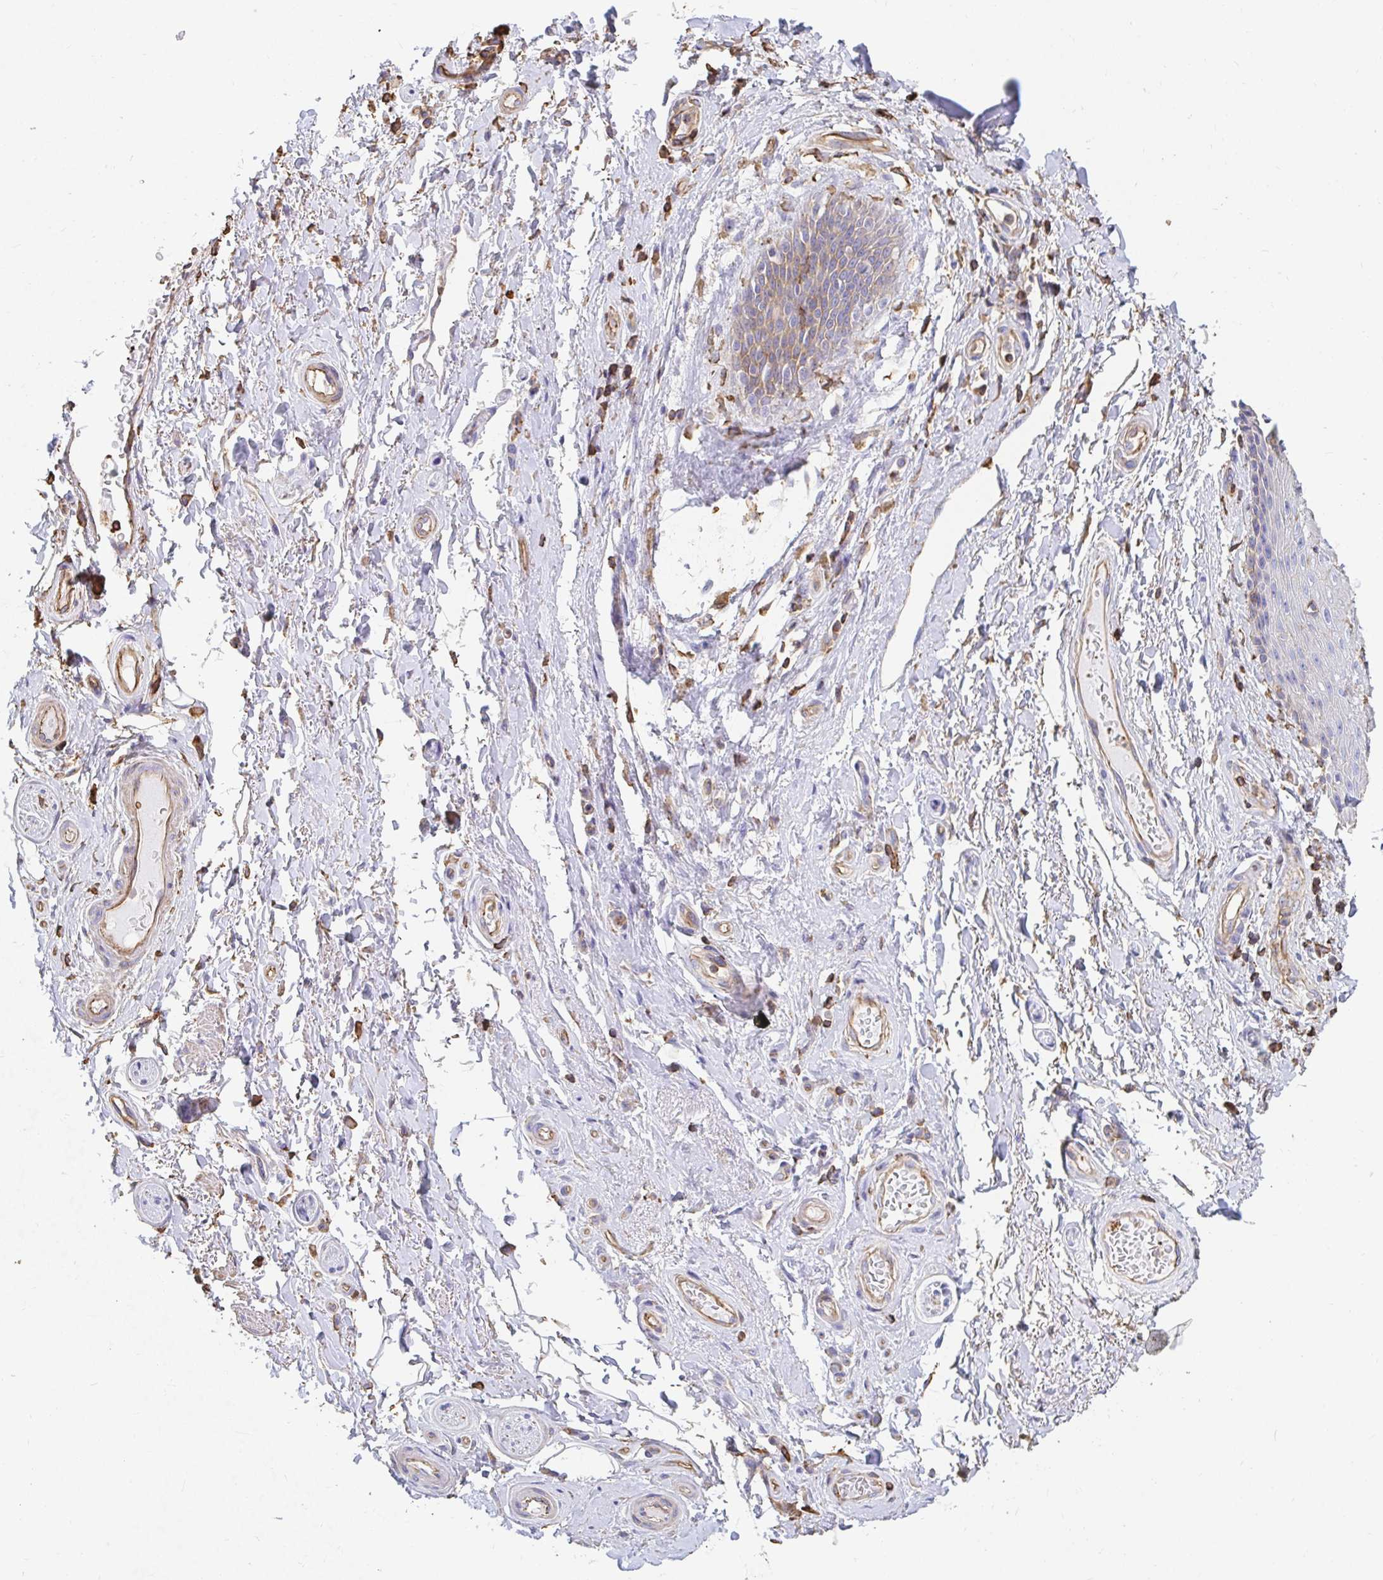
{"staining": {"intensity": "moderate", "quantity": "<25%", "location": "cytoplasmic/membranous"}, "tissue": "adipose tissue", "cell_type": "Adipocytes", "image_type": "normal", "snomed": [{"axis": "morphology", "description": "Normal tissue, NOS"}, {"axis": "topography", "description": "Peripheral nerve tissue"}], "caption": "Normal adipose tissue was stained to show a protein in brown. There is low levels of moderate cytoplasmic/membranous expression in about <25% of adipocytes. (DAB IHC, brown staining for protein, blue staining for nuclei).", "gene": "PTPN14", "patient": {"sex": "male", "age": 51}}